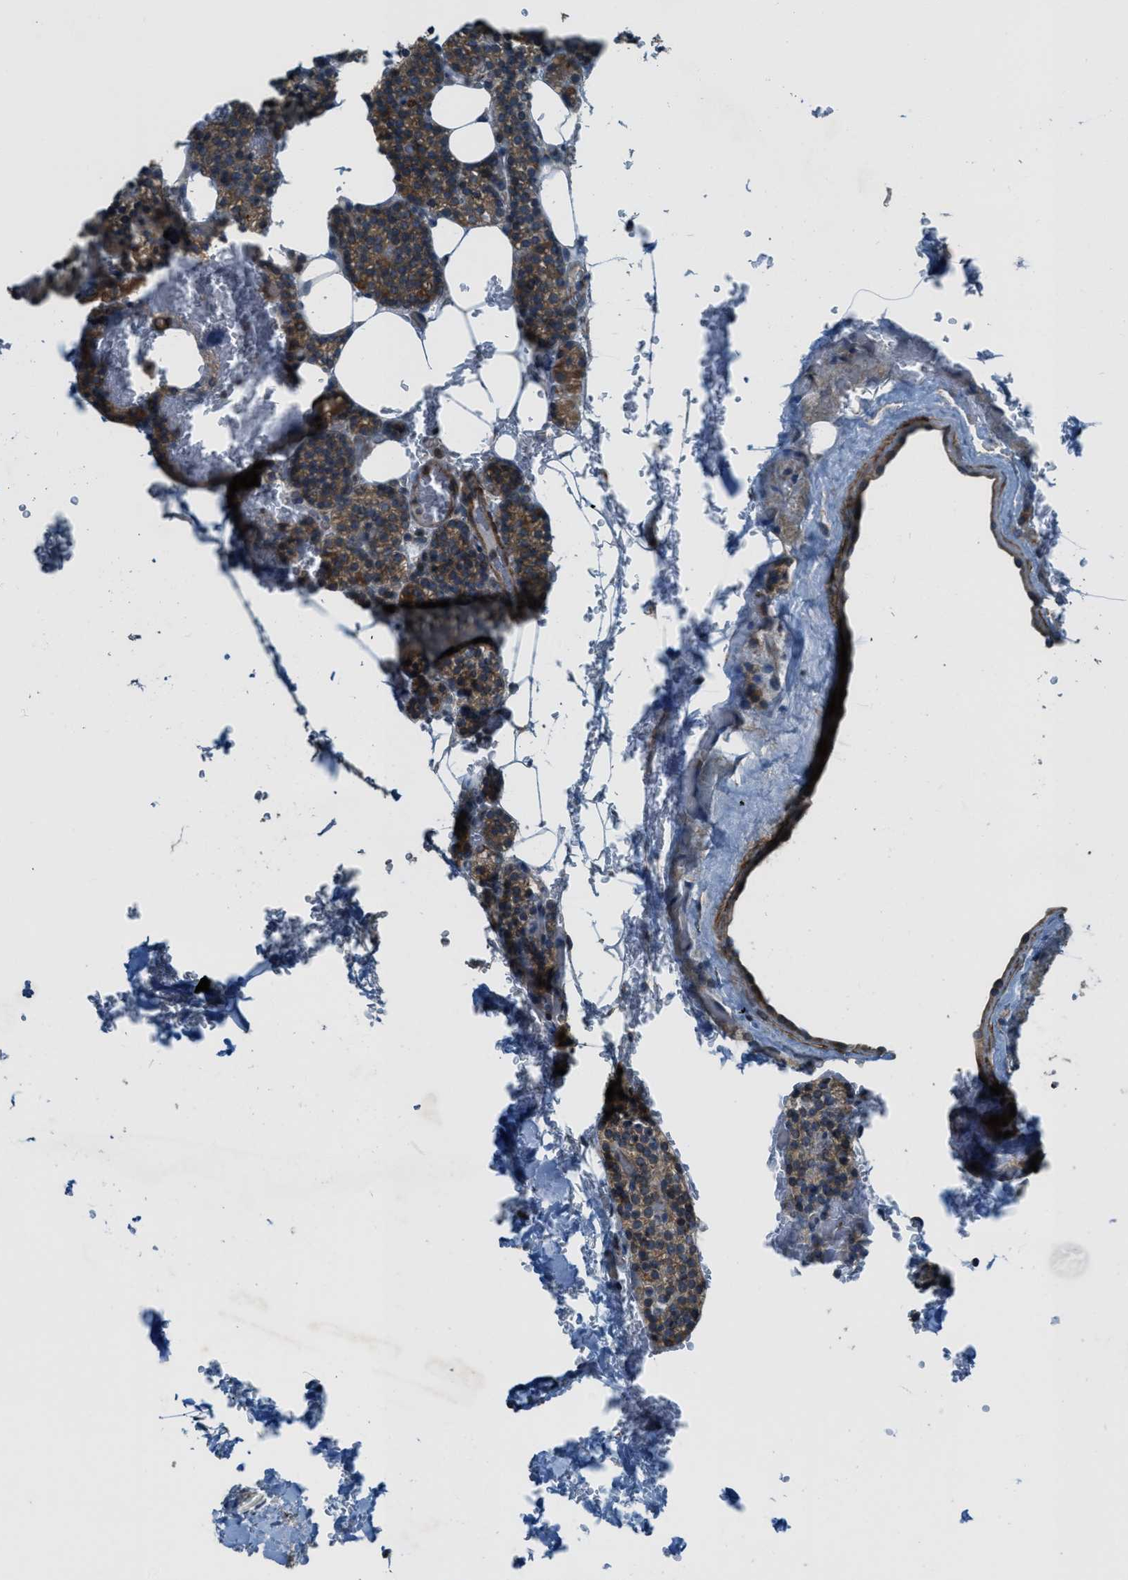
{"staining": {"intensity": "moderate", "quantity": ">75%", "location": "cytoplasmic/membranous"}, "tissue": "parathyroid gland", "cell_type": "Glandular cells", "image_type": "normal", "snomed": [{"axis": "morphology", "description": "Normal tissue, NOS"}, {"axis": "morphology", "description": "Inflammation chronic"}, {"axis": "morphology", "description": "Goiter, colloid"}, {"axis": "topography", "description": "Thyroid gland"}, {"axis": "topography", "description": "Parathyroid gland"}], "caption": "Protein expression analysis of unremarkable human parathyroid gland reveals moderate cytoplasmic/membranous expression in approximately >75% of glandular cells. Using DAB (3,3'-diaminobenzidine) (brown) and hematoxylin (blue) stains, captured at high magnification using brightfield microscopy.", "gene": "VEZT", "patient": {"sex": "male", "age": 65}}